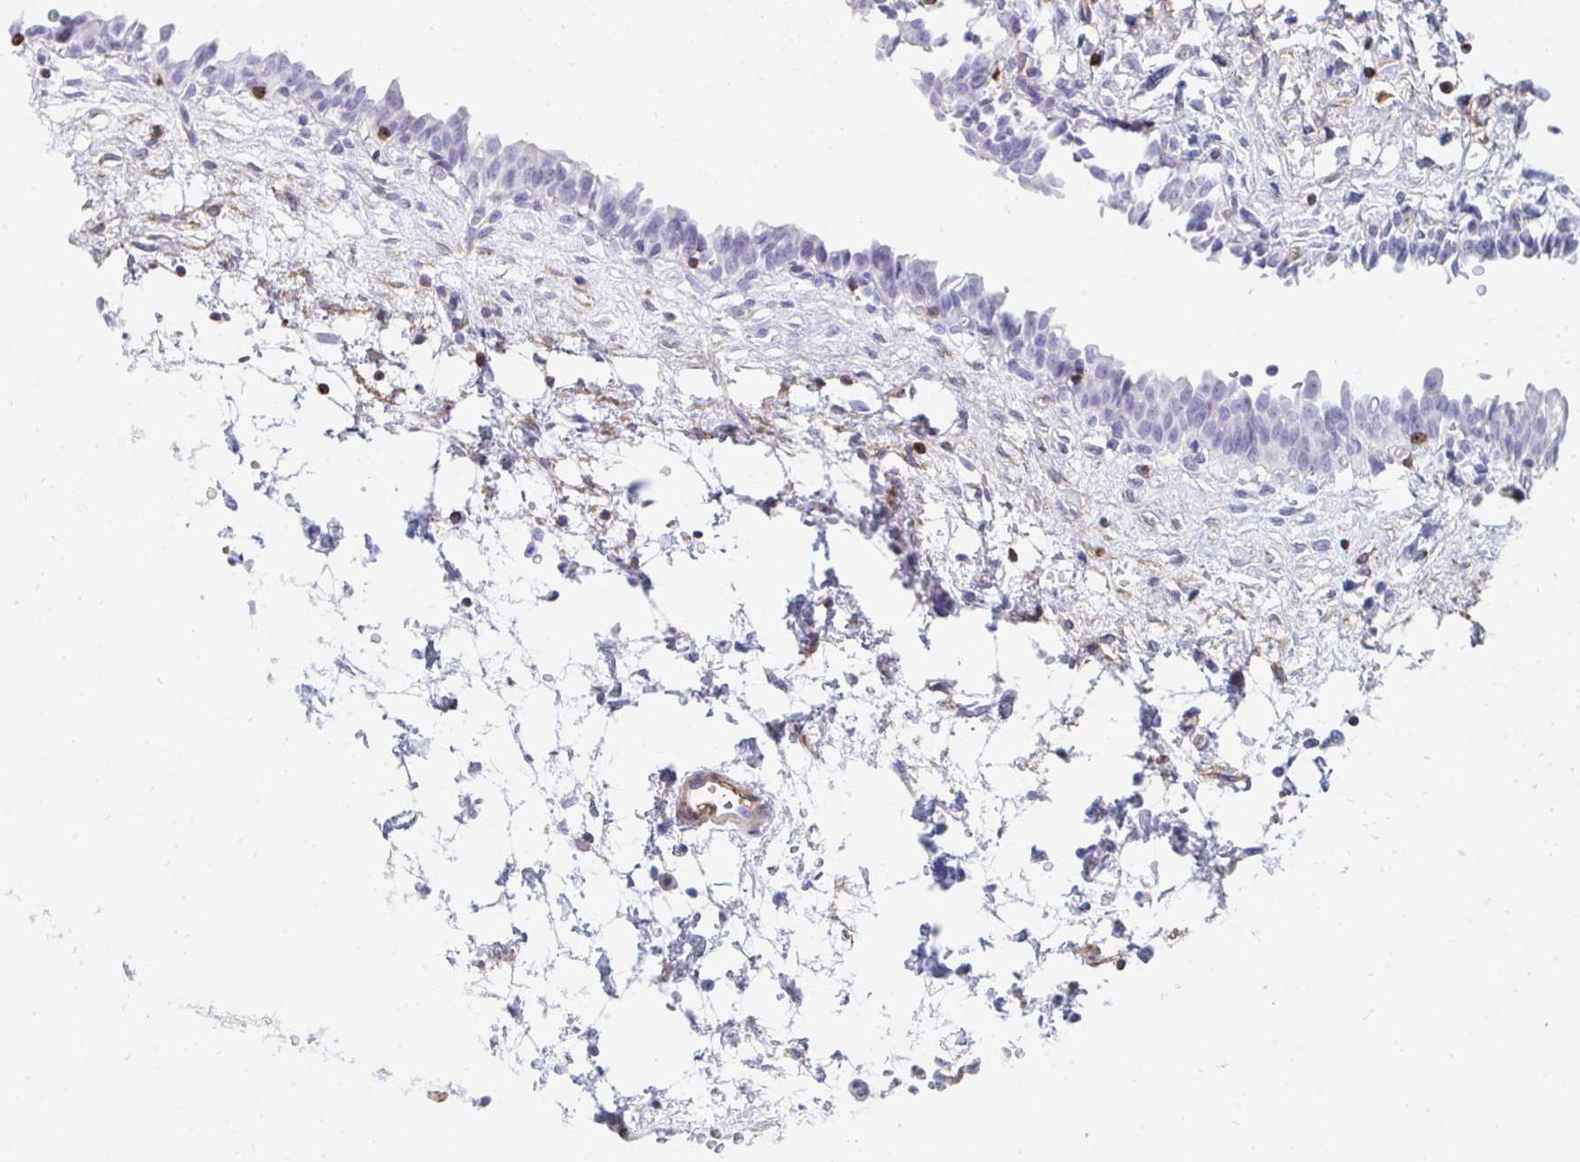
{"staining": {"intensity": "negative", "quantity": "none", "location": "none"}, "tissue": "urinary bladder", "cell_type": "Urothelial cells", "image_type": "normal", "snomed": [{"axis": "morphology", "description": "Normal tissue, NOS"}, {"axis": "topography", "description": "Urinary bladder"}], "caption": "DAB immunohistochemical staining of normal urinary bladder reveals no significant positivity in urothelial cells.", "gene": "CD7", "patient": {"sex": "male", "age": 37}}